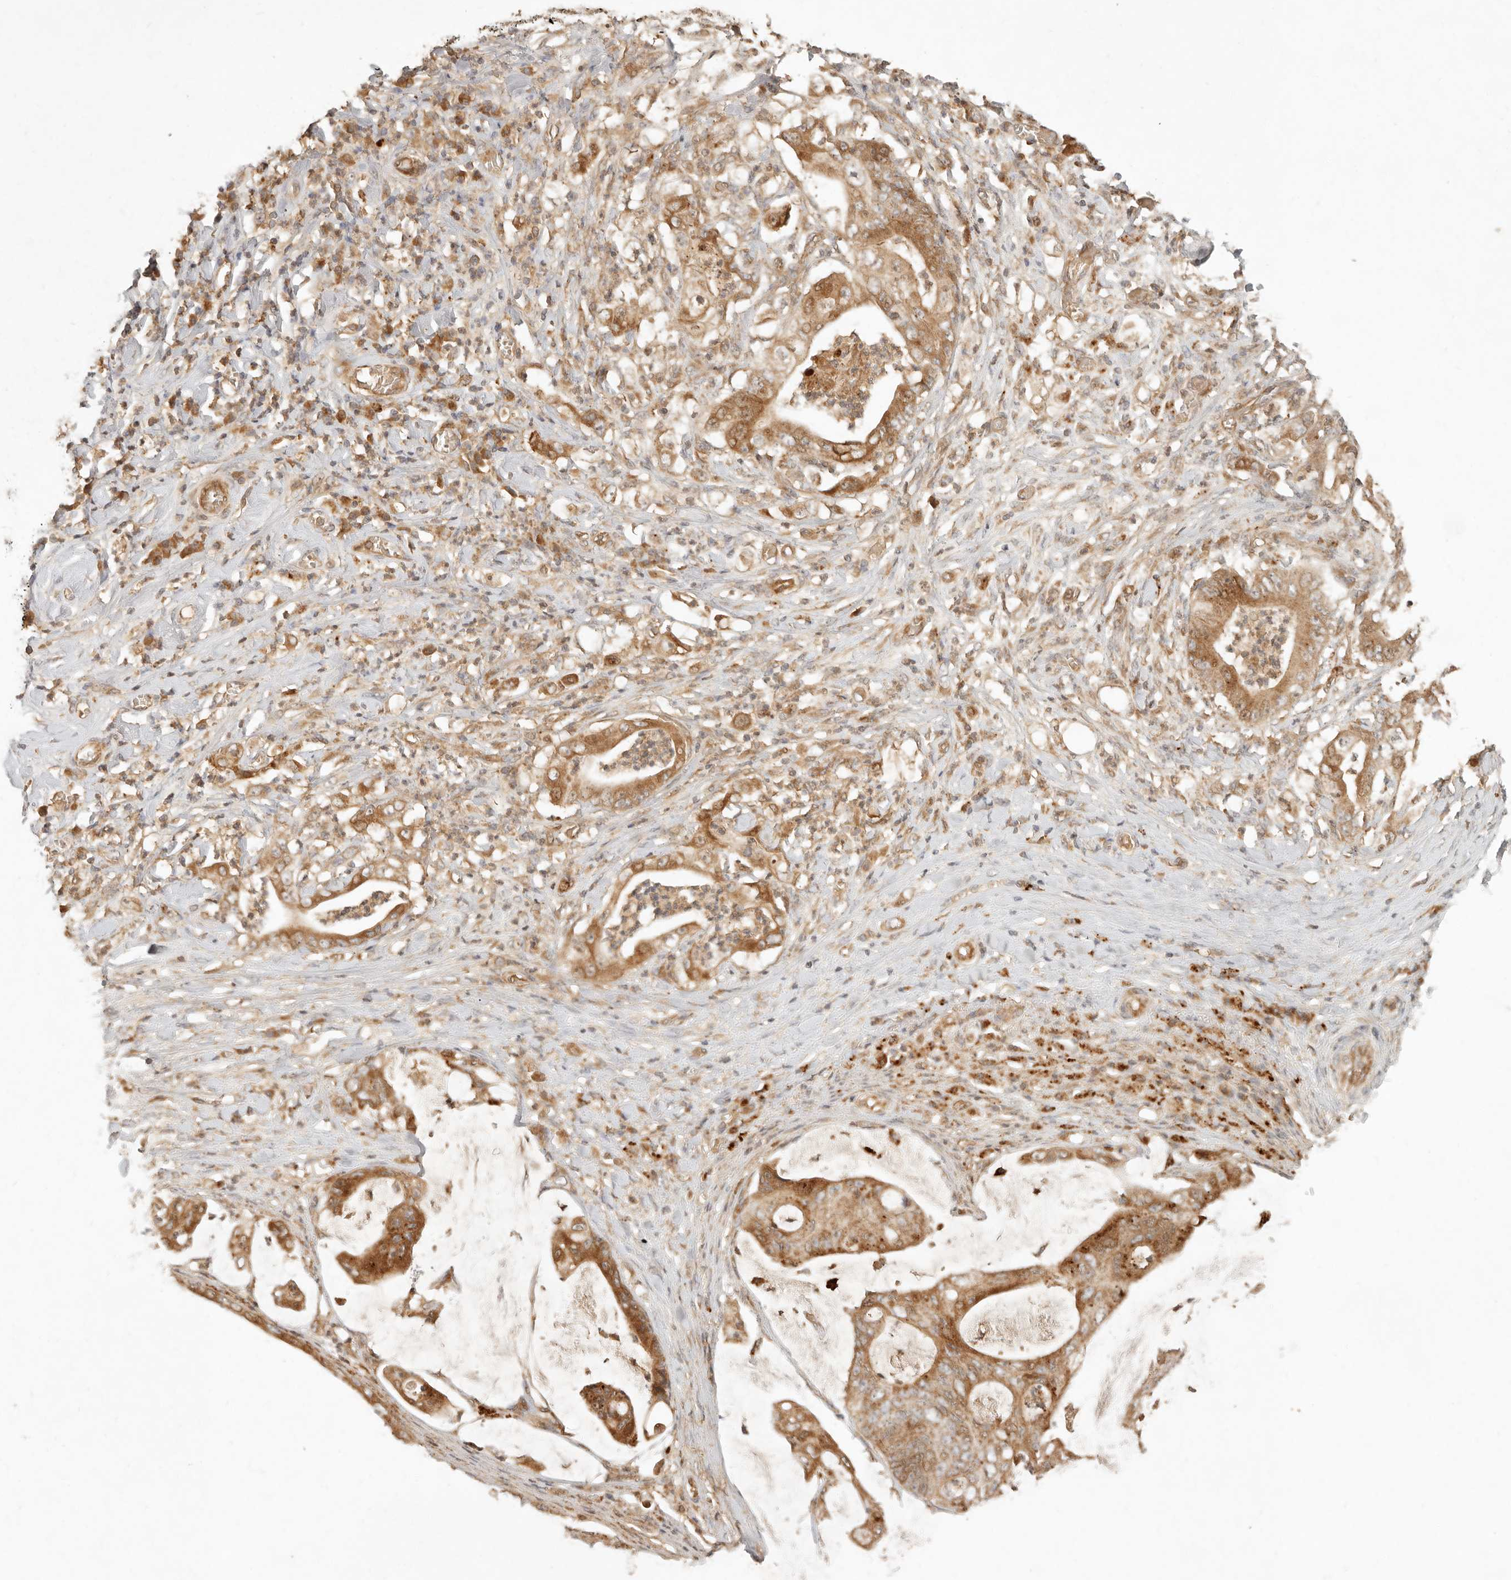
{"staining": {"intensity": "moderate", "quantity": ">75%", "location": "cytoplasmic/membranous"}, "tissue": "stomach cancer", "cell_type": "Tumor cells", "image_type": "cancer", "snomed": [{"axis": "morphology", "description": "Adenocarcinoma, NOS"}, {"axis": "topography", "description": "Stomach"}], "caption": "Adenocarcinoma (stomach) tissue exhibits moderate cytoplasmic/membranous positivity in approximately >75% of tumor cells", "gene": "ANKRD61", "patient": {"sex": "female", "age": 73}}